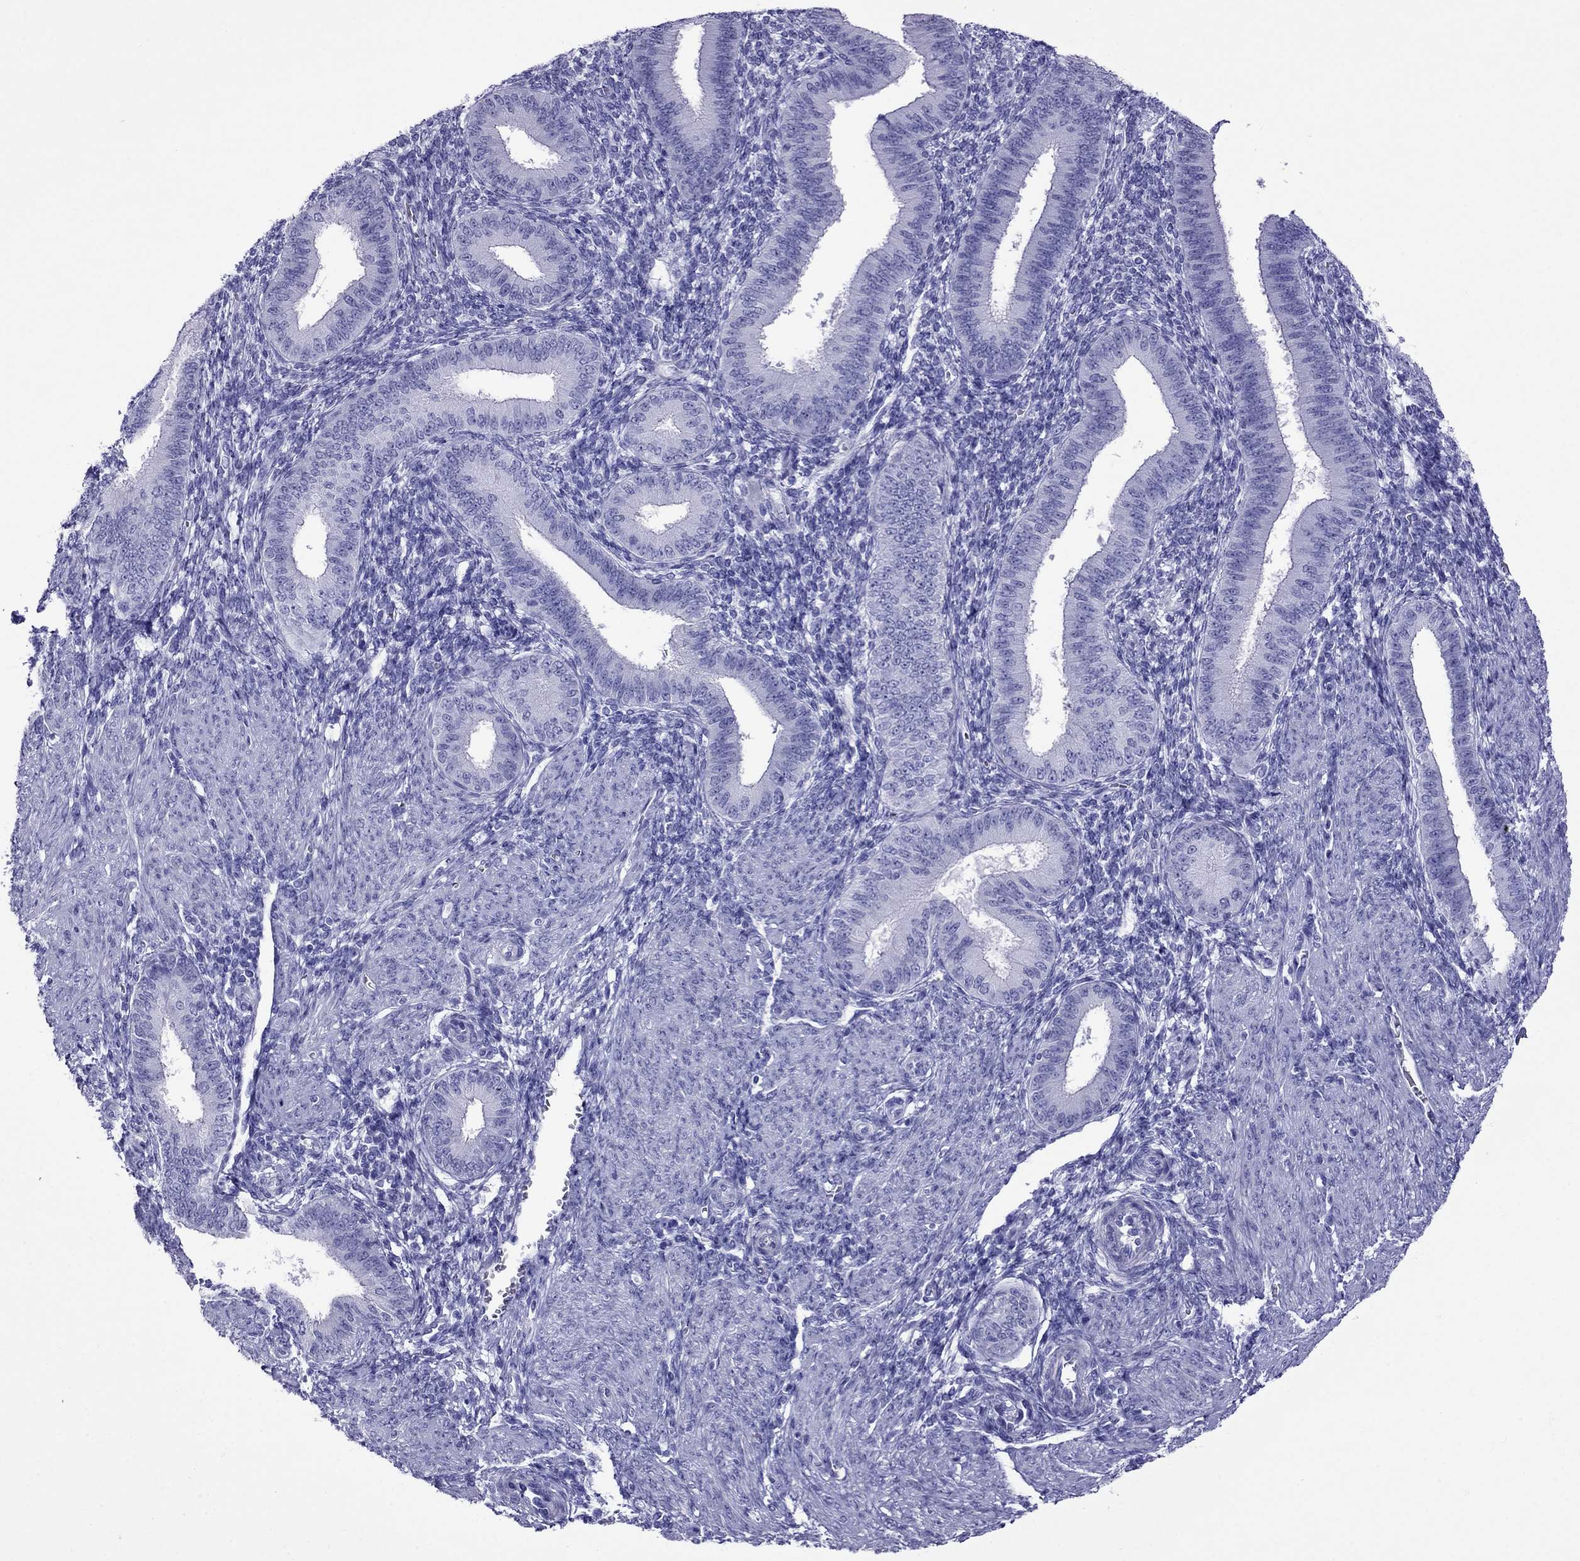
{"staining": {"intensity": "negative", "quantity": "none", "location": "none"}, "tissue": "endometrium", "cell_type": "Cells in endometrial stroma", "image_type": "normal", "snomed": [{"axis": "morphology", "description": "Normal tissue, NOS"}, {"axis": "topography", "description": "Endometrium"}], "caption": "Immunohistochemistry (IHC) photomicrograph of unremarkable endometrium: endometrium stained with DAB exhibits no significant protein positivity in cells in endometrial stroma. (DAB IHC with hematoxylin counter stain).", "gene": "CRYBA1", "patient": {"sex": "female", "age": 39}}